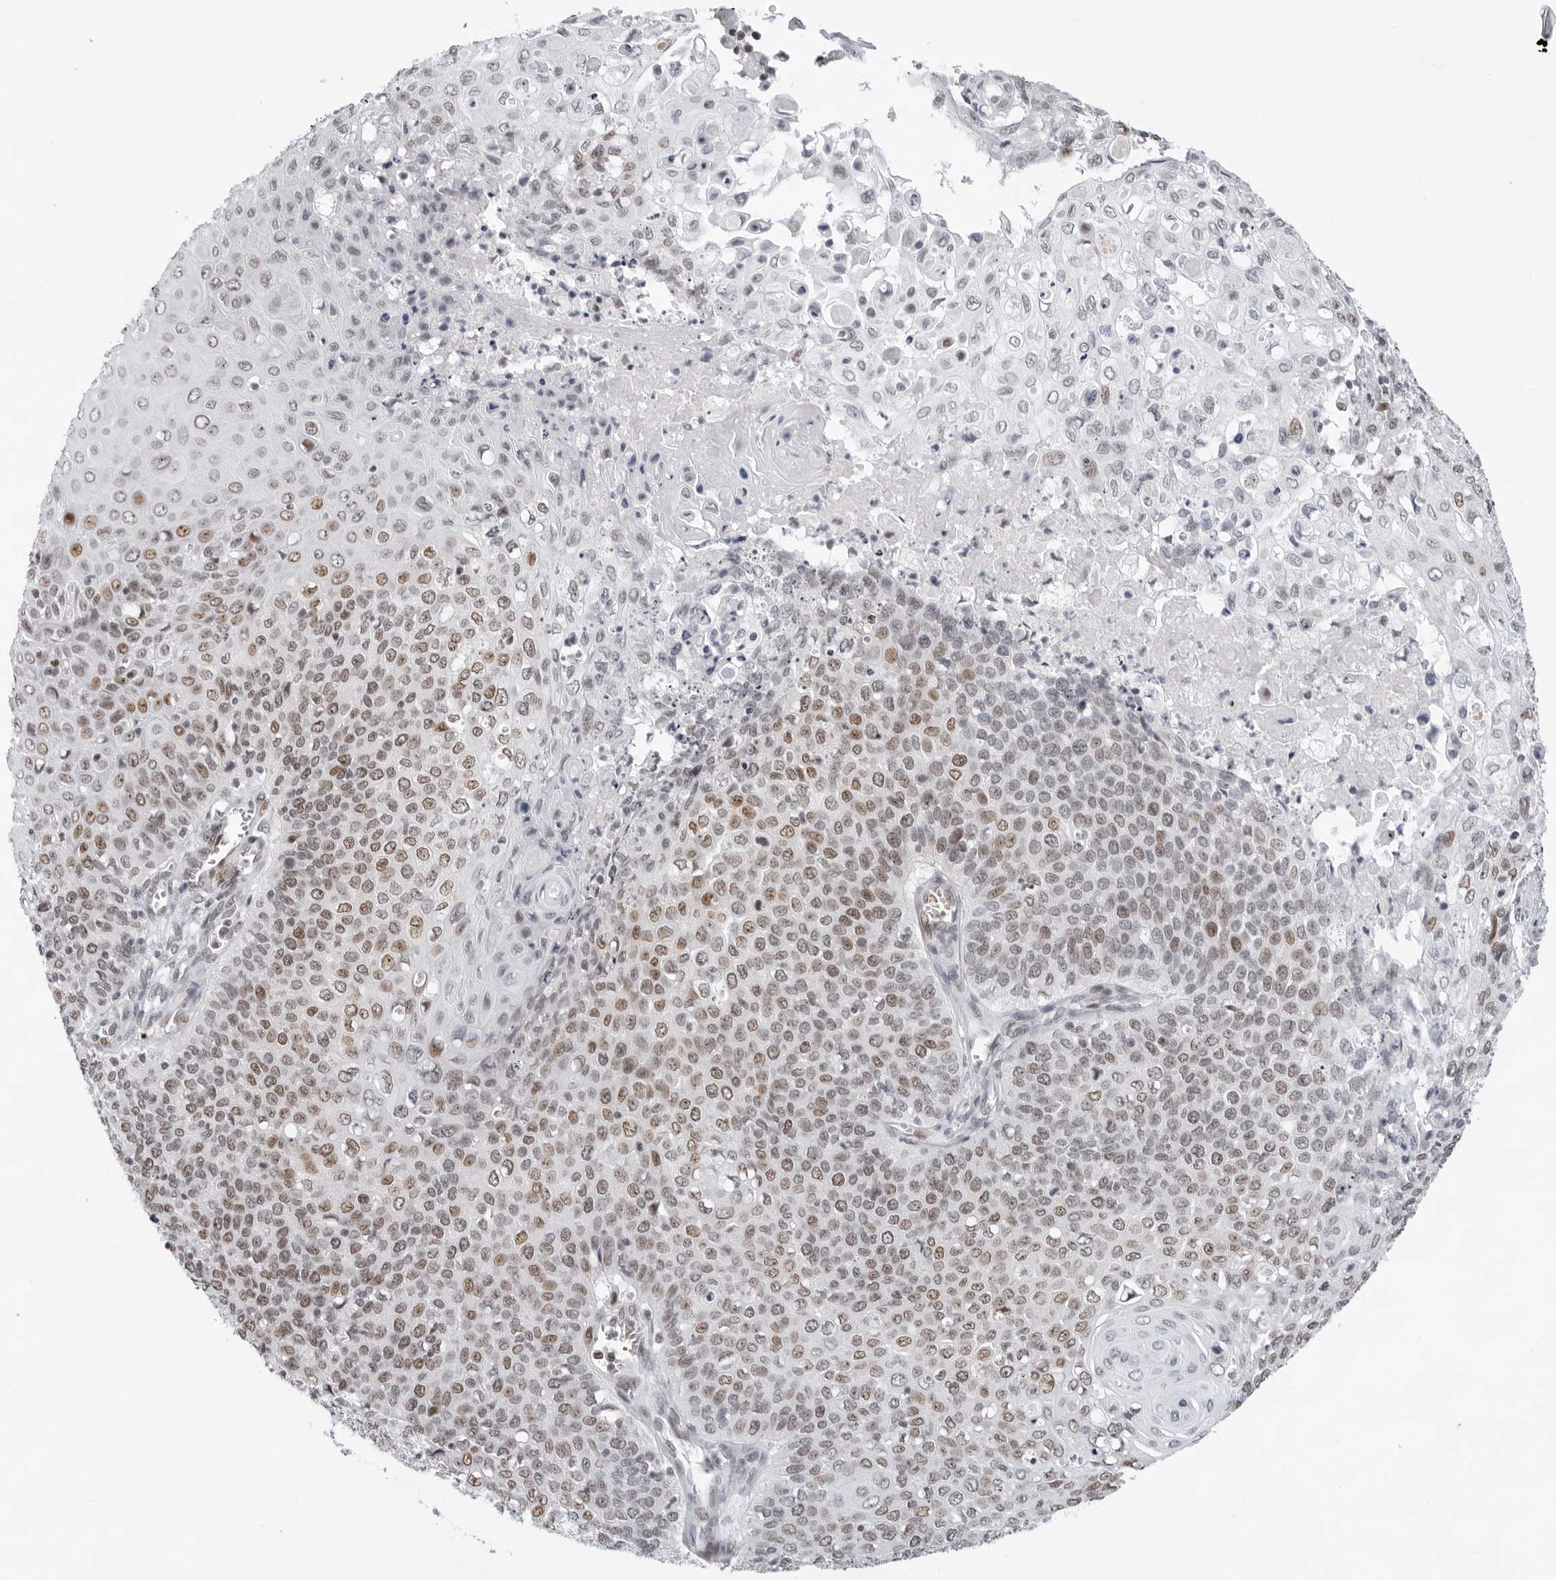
{"staining": {"intensity": "moderate", "quantity": ">75%", "location": "nuclear"}, "tissue": "cervical cancer", "cell_type": "Tumor cells", "image_type": "cancer", "snomed": [{"axis": "morphology", "description": "Squamous cell carcinoma, NOS"}, {"axis": "topography", "description": "Cervix"}], "caption": "Immunohistochemistry (IHC) of squamous cell carcinoma (cervical) demonstrates medium levels of moderate nuclear positivity in approximately >75% of tumor cells. Using DAB (3,3'-diaminobenzidine) (brown) and hematoxylin (blue) stains, captured at high magnification using brightfield microscopy.", "gene": "USP1", "patient": {"sex": "female", "age": 39}}